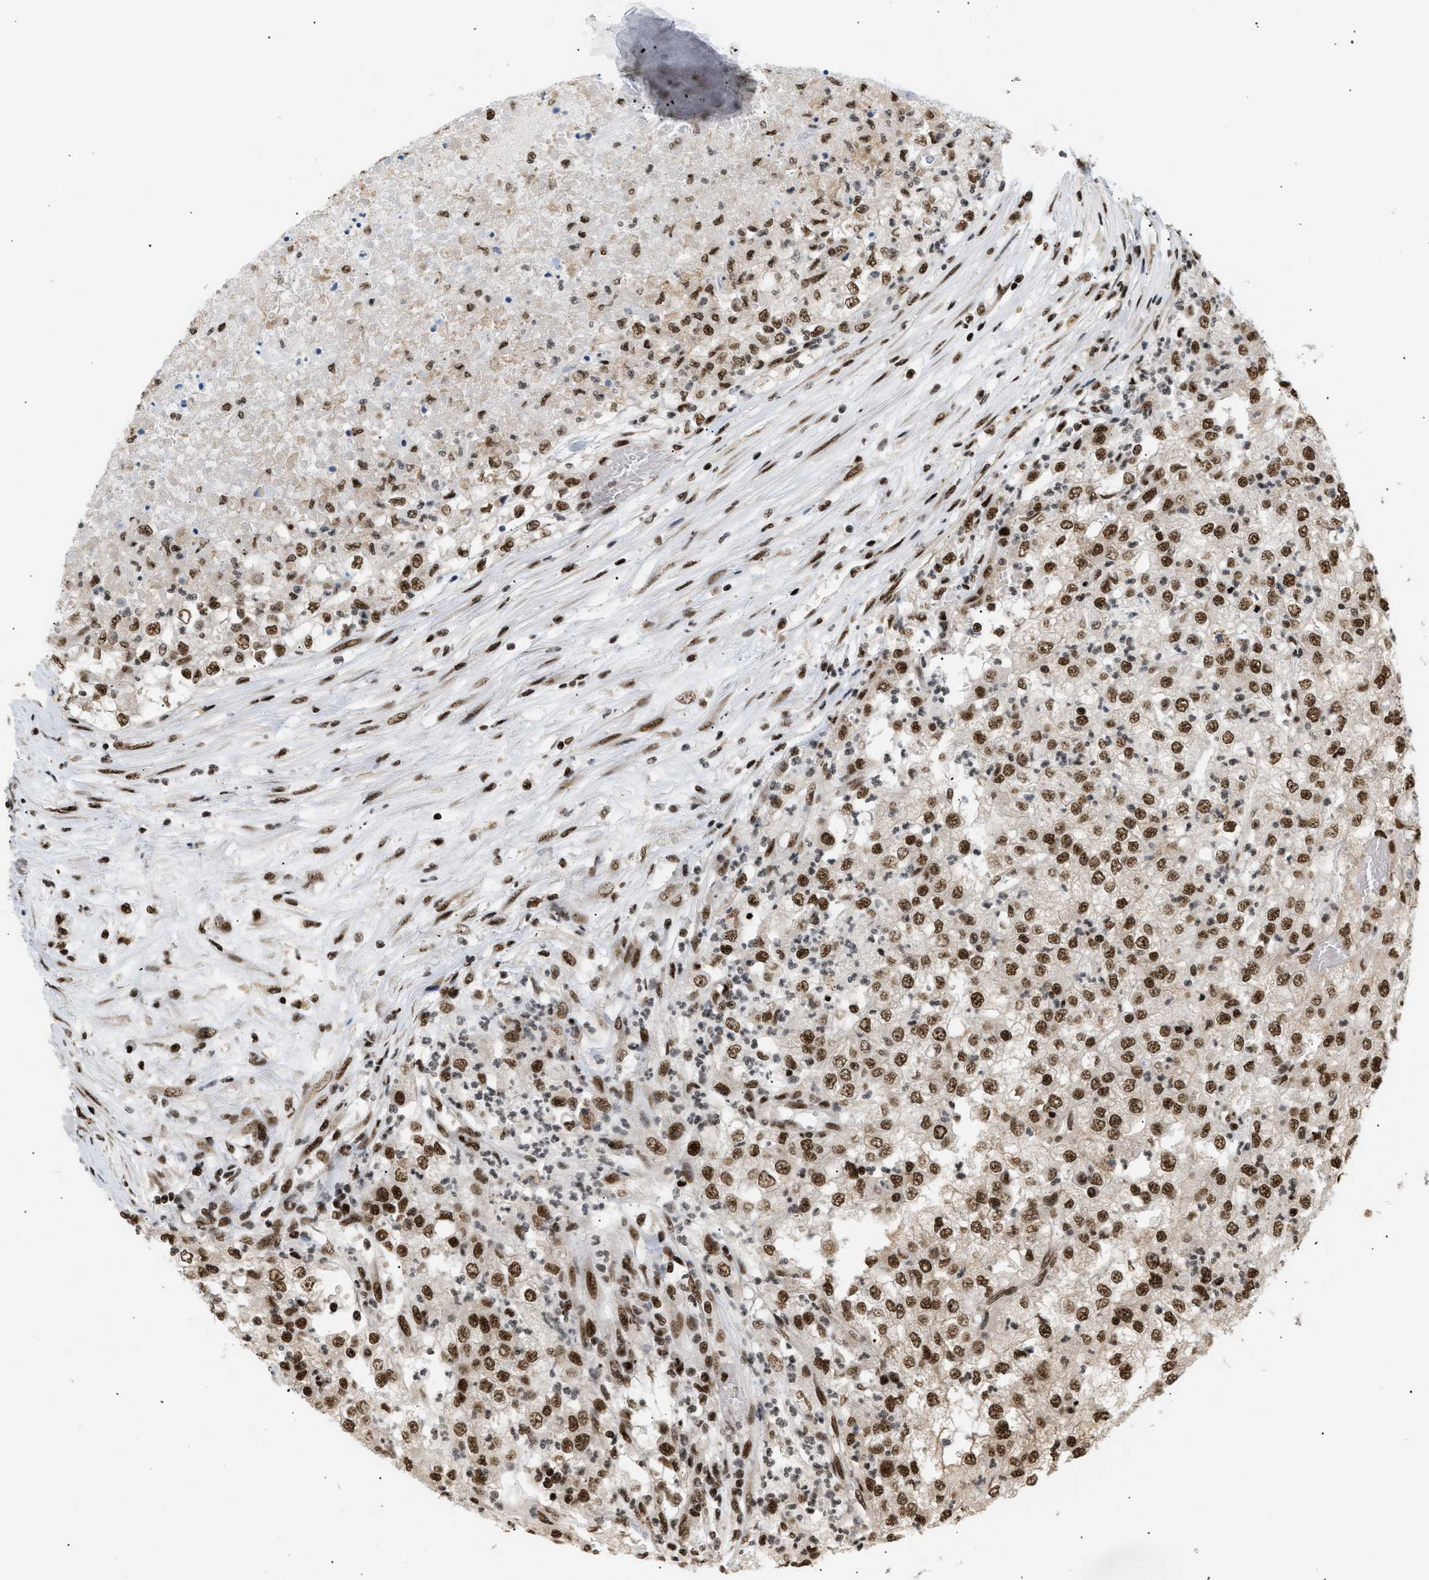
{"staining": {"intensity": "moderate", "quantity": ">75%", "location": "nuclear"}, "tissue": "renal cancer", "cell_type": "Tumor cells", "image_type": "cancer", "snomed": [{"axis": "morphology", "description": "Adenocarcinoma, NOS"}, {"axis": "topography", "description": "Kidney"}], "caption": "Renal cancer stained for a protein exhibits moderate nuclear positivity in tumor cells. The protein of interest is stained brown, and the nuclei are stained in blue (DAB IHC with brightfield microscopy, high magnification).", "gene": "RBM5", "patient": {"sex": "female", "age": 54}}